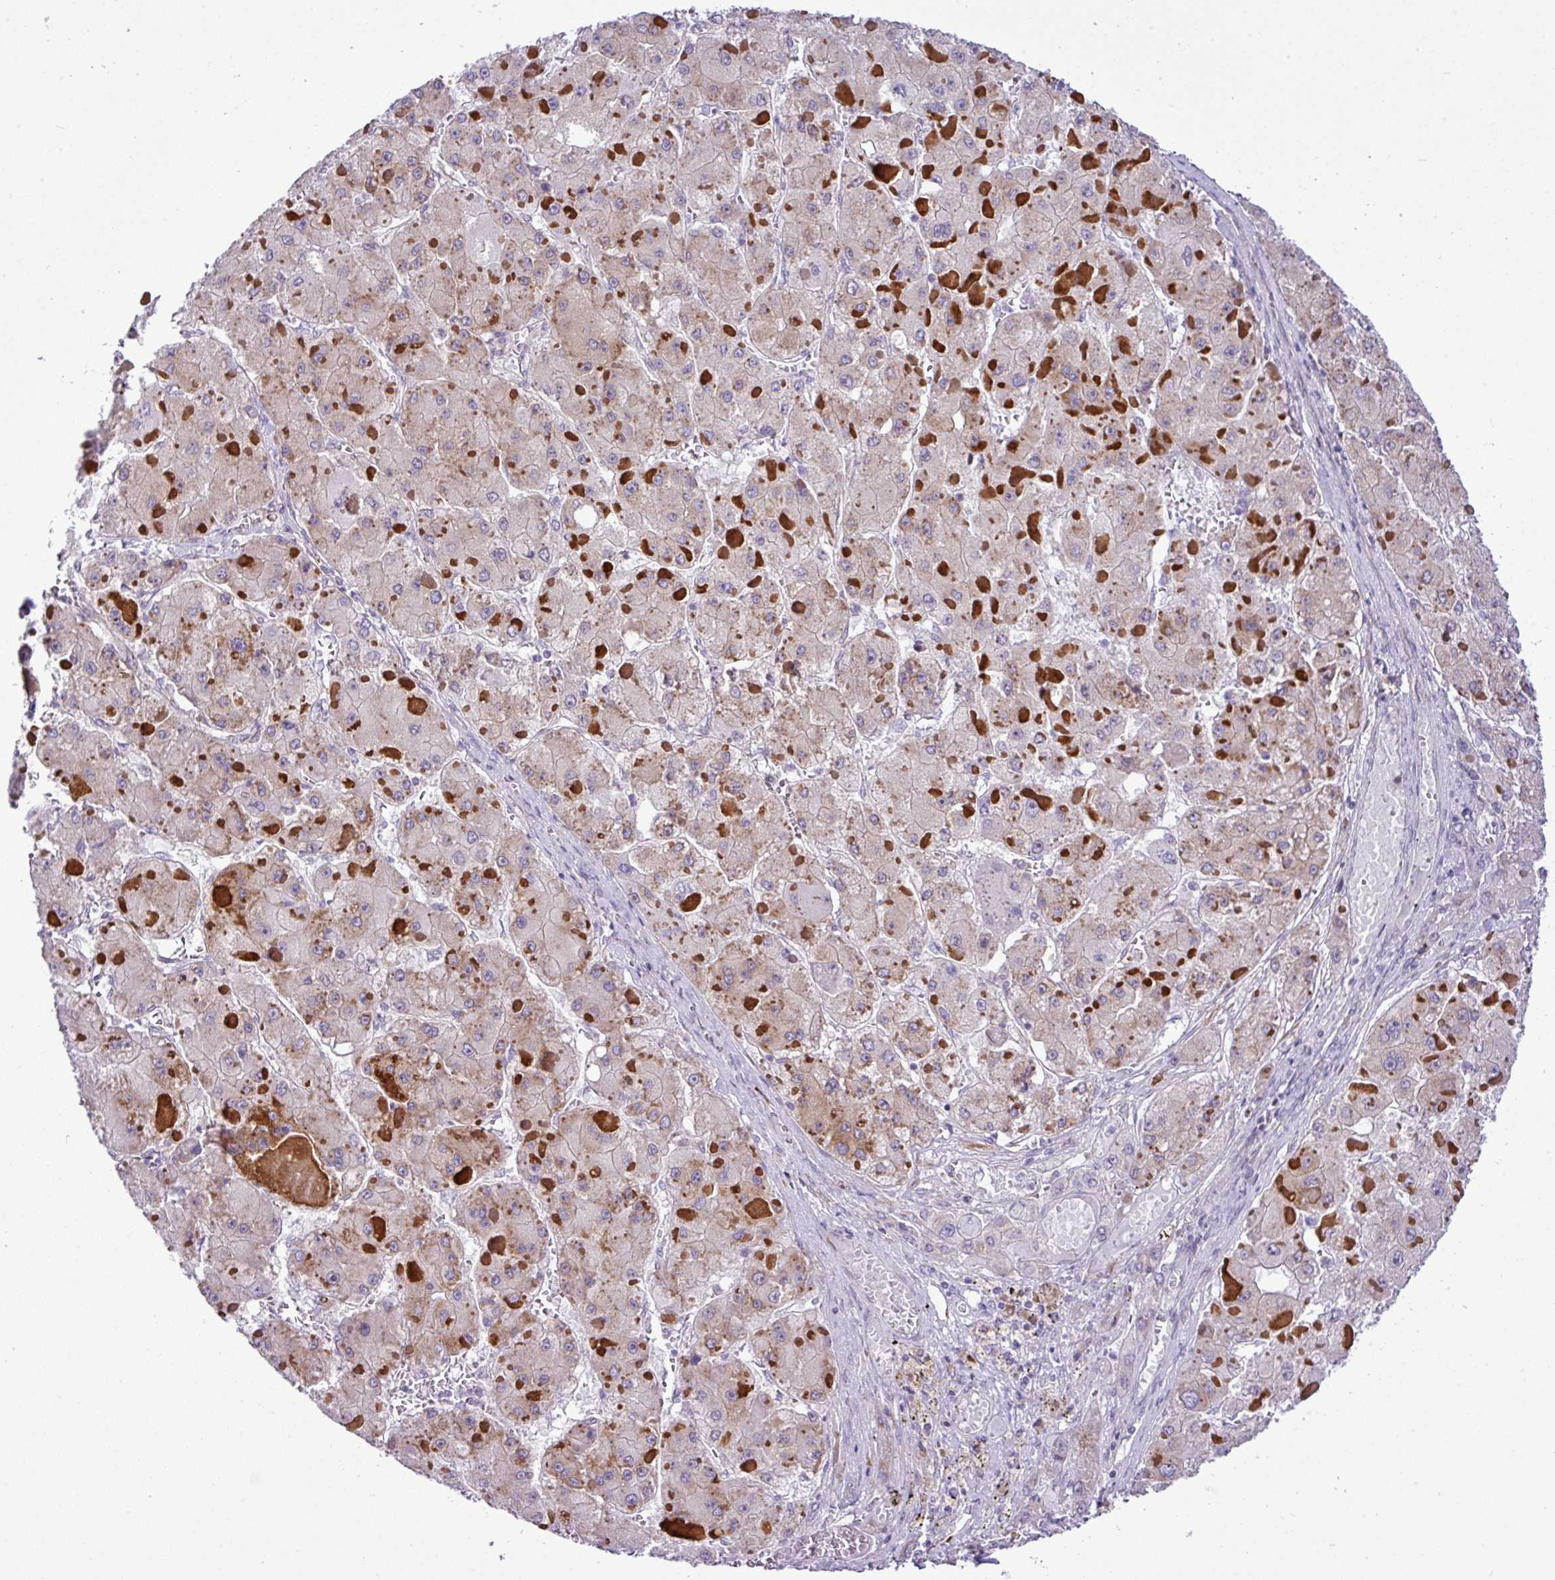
{"staining": {"intensity": "weak", "quantity": "<25%", "location": "cytoplasmic/membranous"}, "tissue": "liver cancer", "cell_type": "Tumor cells", "image_type": "cancer", "snomed": [{"axis": "morphology", "description": "Carcinoma, Hepatocellular, NOS"}, {"axis": "topography", "description": "Liver"}], "caption": "Immunohistochemistry histopathology image of human hepatocellular carcinoma (liver) stained for a protein (brown), which displays no staining in tumor cells.", "gene": "CFAP97", "patient": {"sex": "female", "age": 73}}